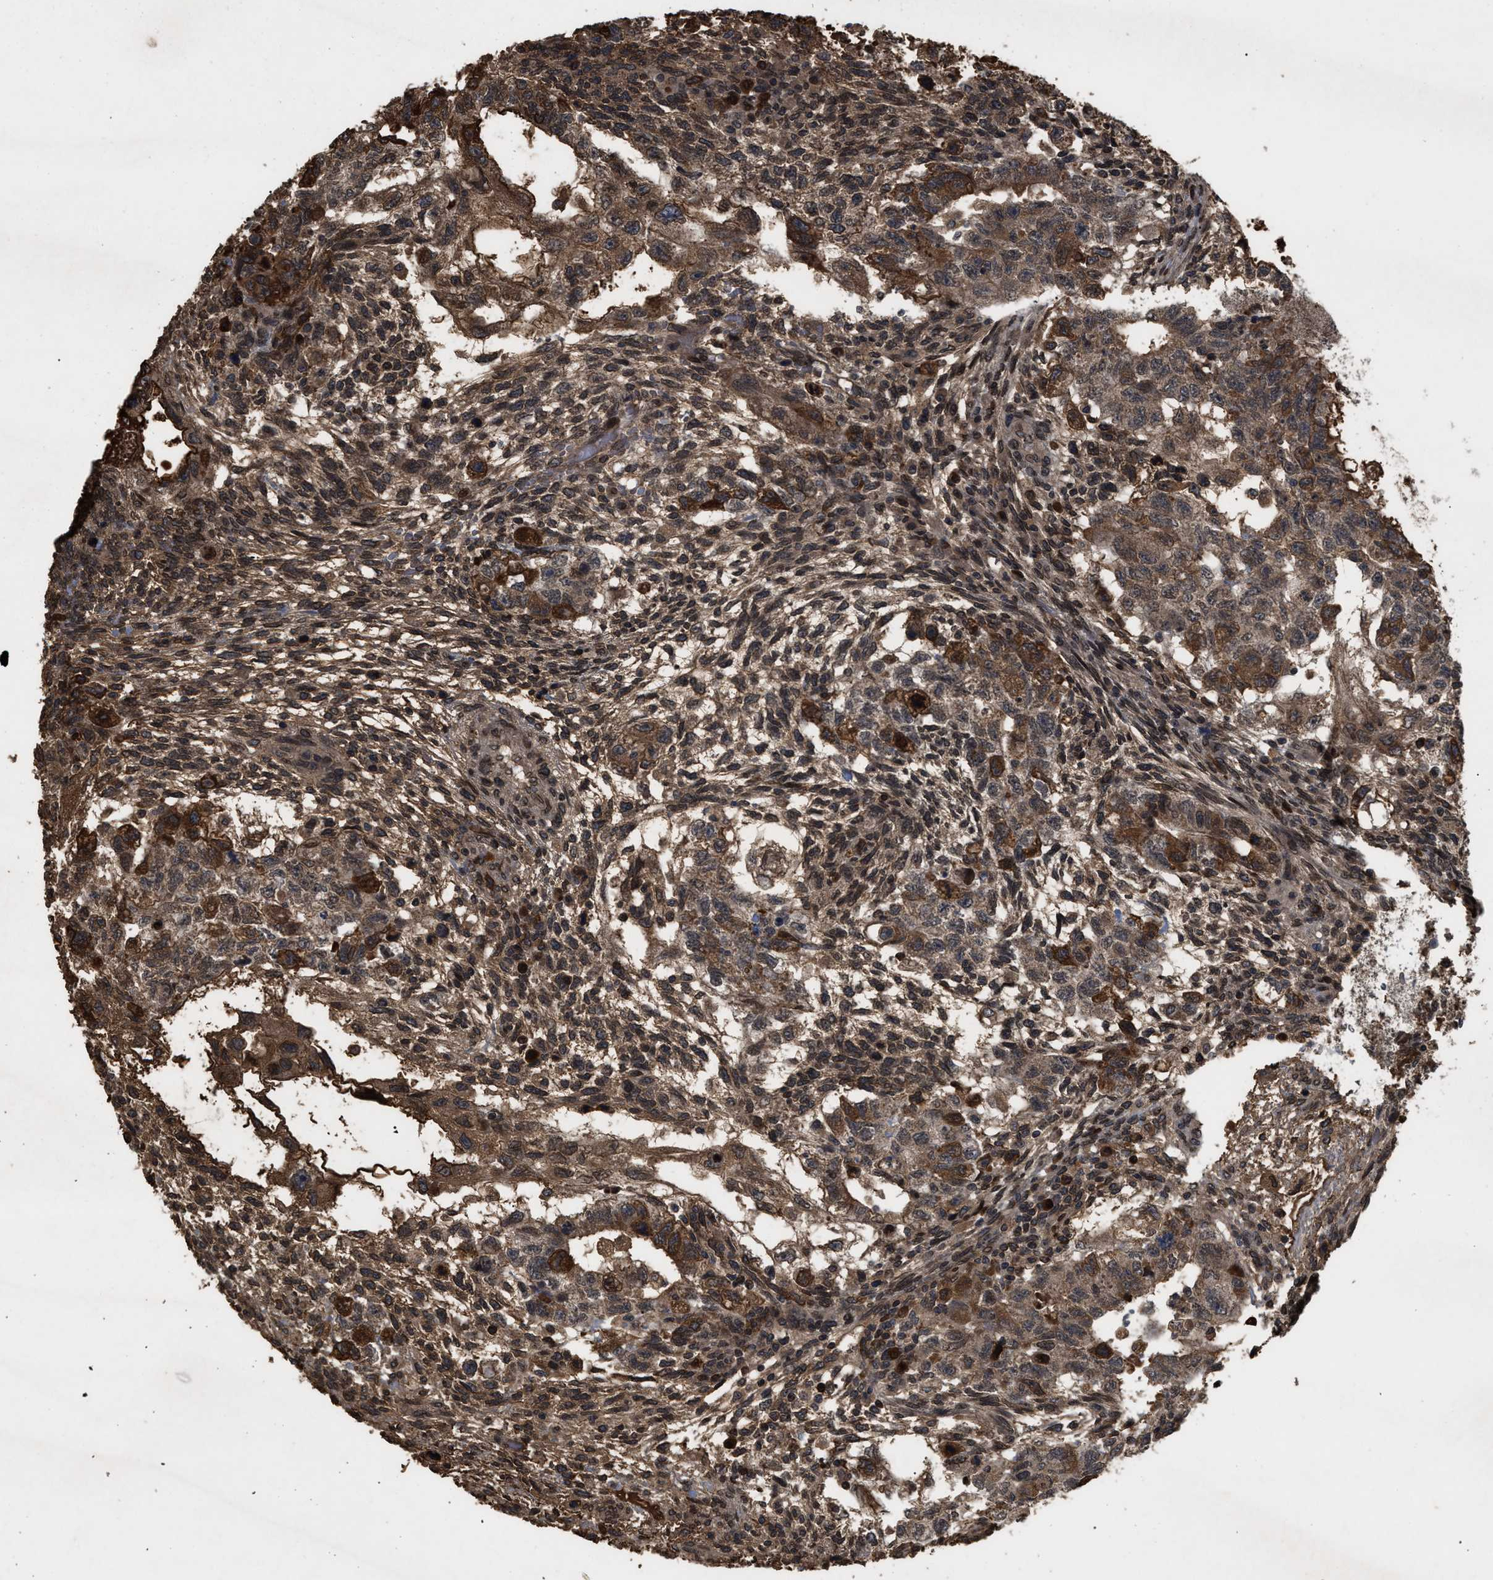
{"staining": {"intensity": "moderate", "quantity": ">75%", "location": "cytoplasmic/membranous"}, "tissue": "testis cancer", "cell_type": "Tumor cells", "image_type": "cancer", "snomed": [{"axis": "morphology", "description": "Normal tissue, NOS"}, {"axis": "morphology", "description": "Carcinoma, Embryonal, NOS"}, {"axis": "topography", "description": "Testis"}], "caption": "Immunohistochemical staining of embryonal carcinoma (testis) shows medium levels of moderate cytoplasmic/membranous protein positivity in approximately >75% of tumor cells. (IHC, brightfield microscopy, high magnification).", "gene": "CRY1", "patient": {"sex": "male", "age": 36}}